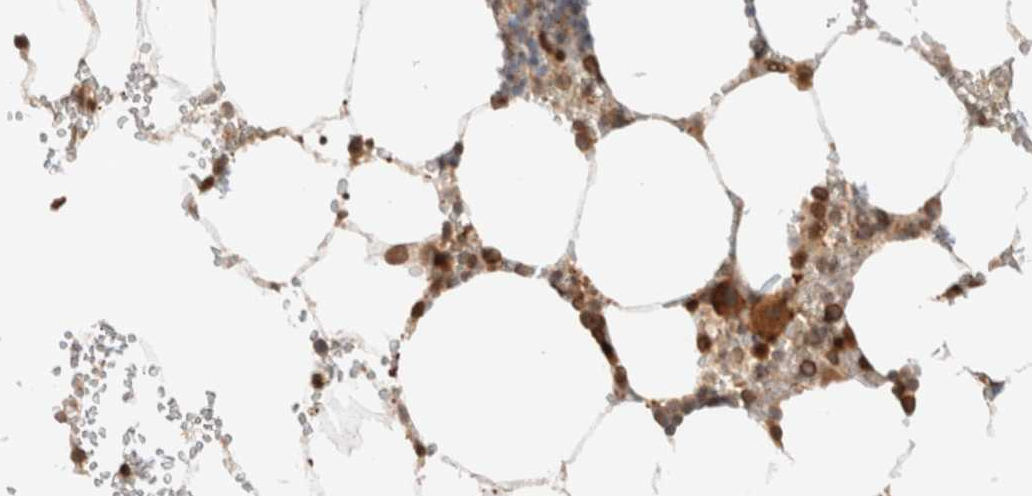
{"staining": {"intensity": "strong", "quantity": ">75%", "location": "cytoplasmic/membranous,nuclear"}, "tissue": "bone marrow", "cell_type": "Hematopoietic cells", "image_type": "normal", "snomed": [{"axis": "morphology", "description": "Normal tissue, NOS"}, {"axis": "topography", "description": "Bone marrow"}], "caption": "A photomicrograph showing strong cytoplasmic/membranous,nuclear expression in about >75% of hematopoietic cells in benign bone marrow, as visualized by brown immunohistochemical staining.", "gene": "TPR", "patient": {"sex": "male", "age": 70}}